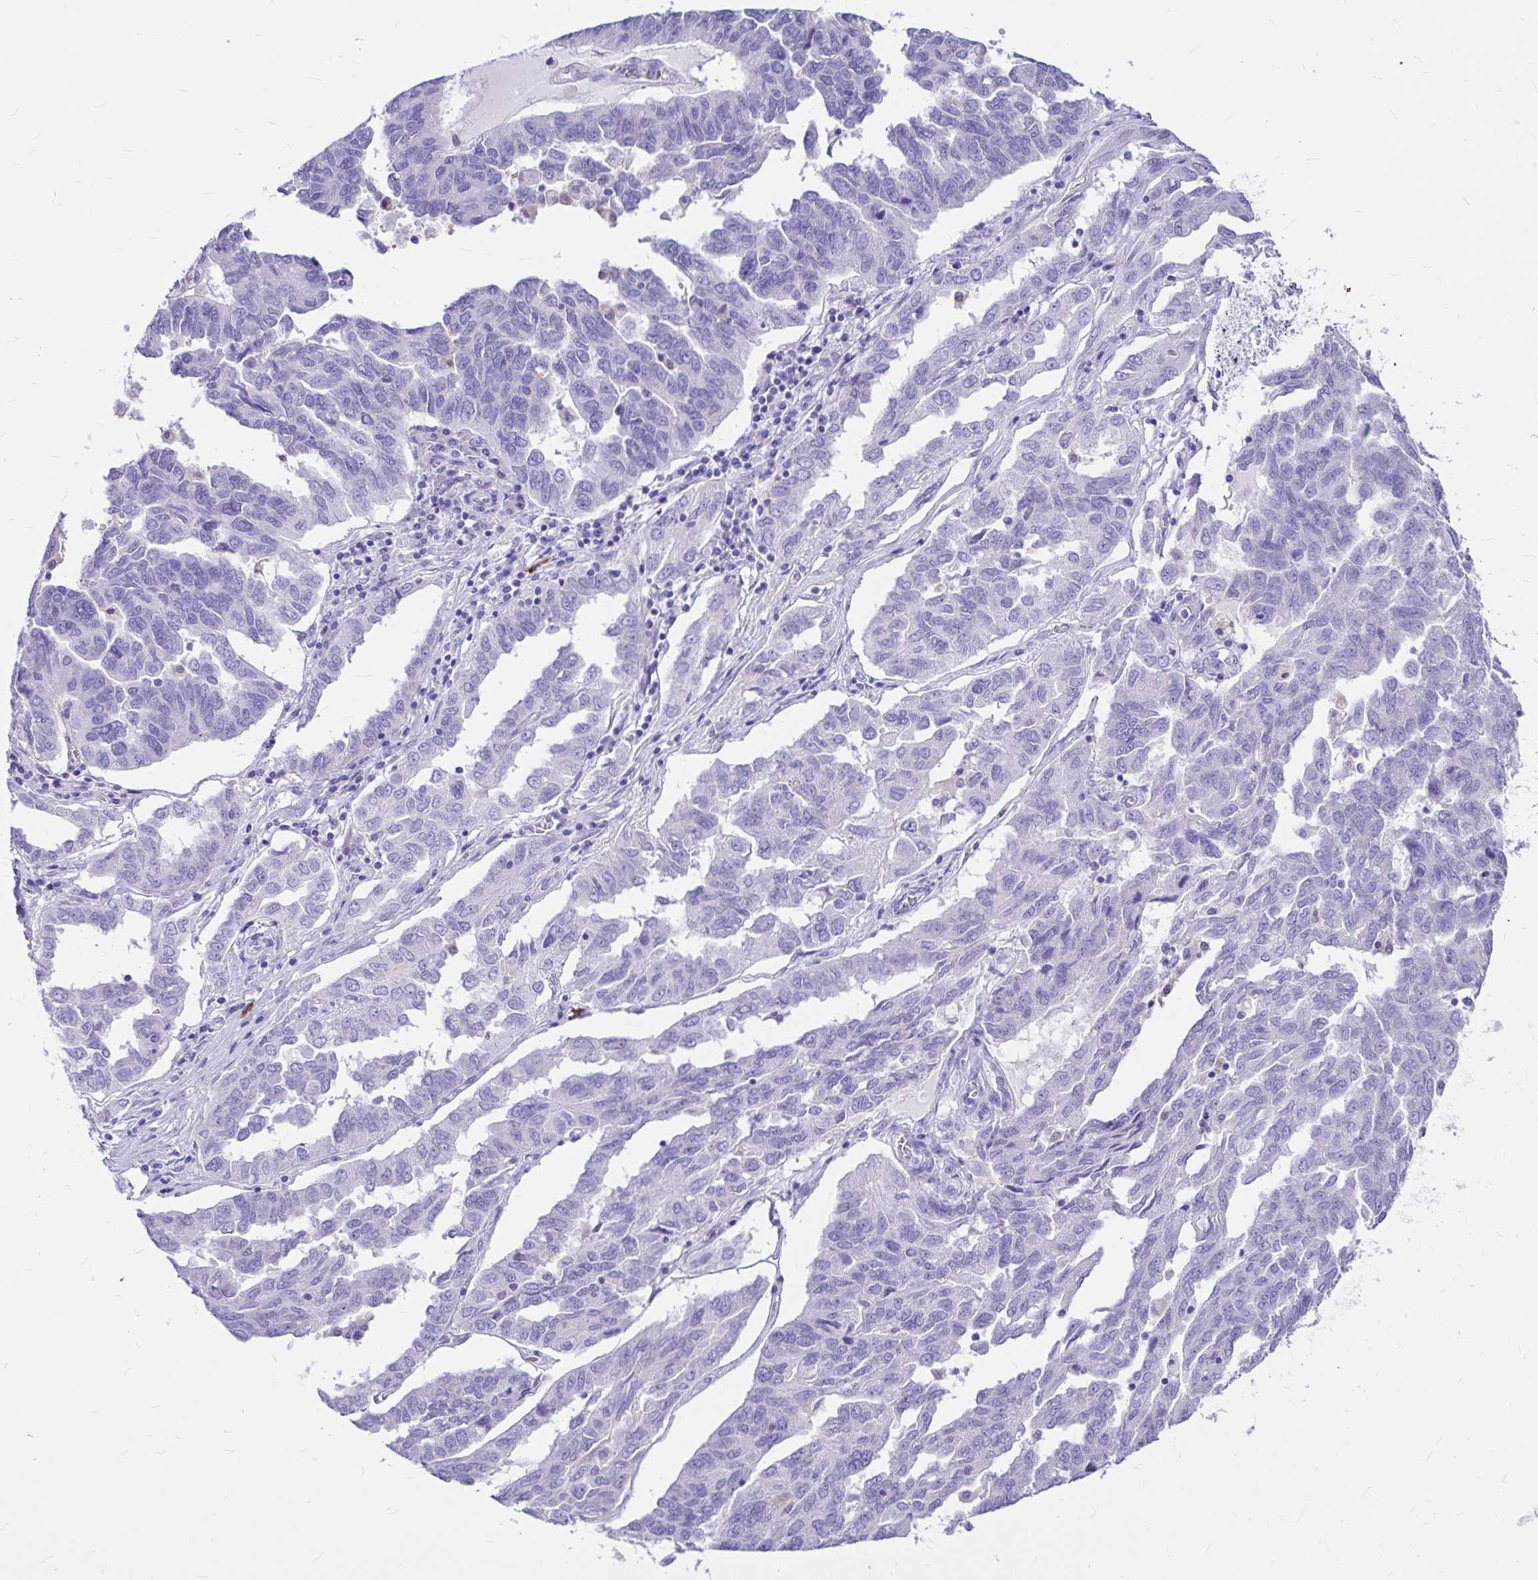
{"staining": {"intensity": "negative", "quantity": "none", "location": "none"}, "tissue": "ovarian cancer", "cell_type": "Tumor cells", "image_type": "cancer", "snomed": [{"axis": "morphology", "description": "Cystadenocarcinoma, serous, NOS"}, {"axis": "topography", "description": "Ovary"}], "caption": "An immunohistochemistry (IHC) image of ovarian serous cystadenocarcinoma is shown. There is no staining in tumor cells of ovarian serous cystadenocarcinoma. (DAB immunohistochemistry (IHC) with hematoxylin counter stain).", "gene": "CLEC1B", "patient": {"sex": "female", "age": 64}}